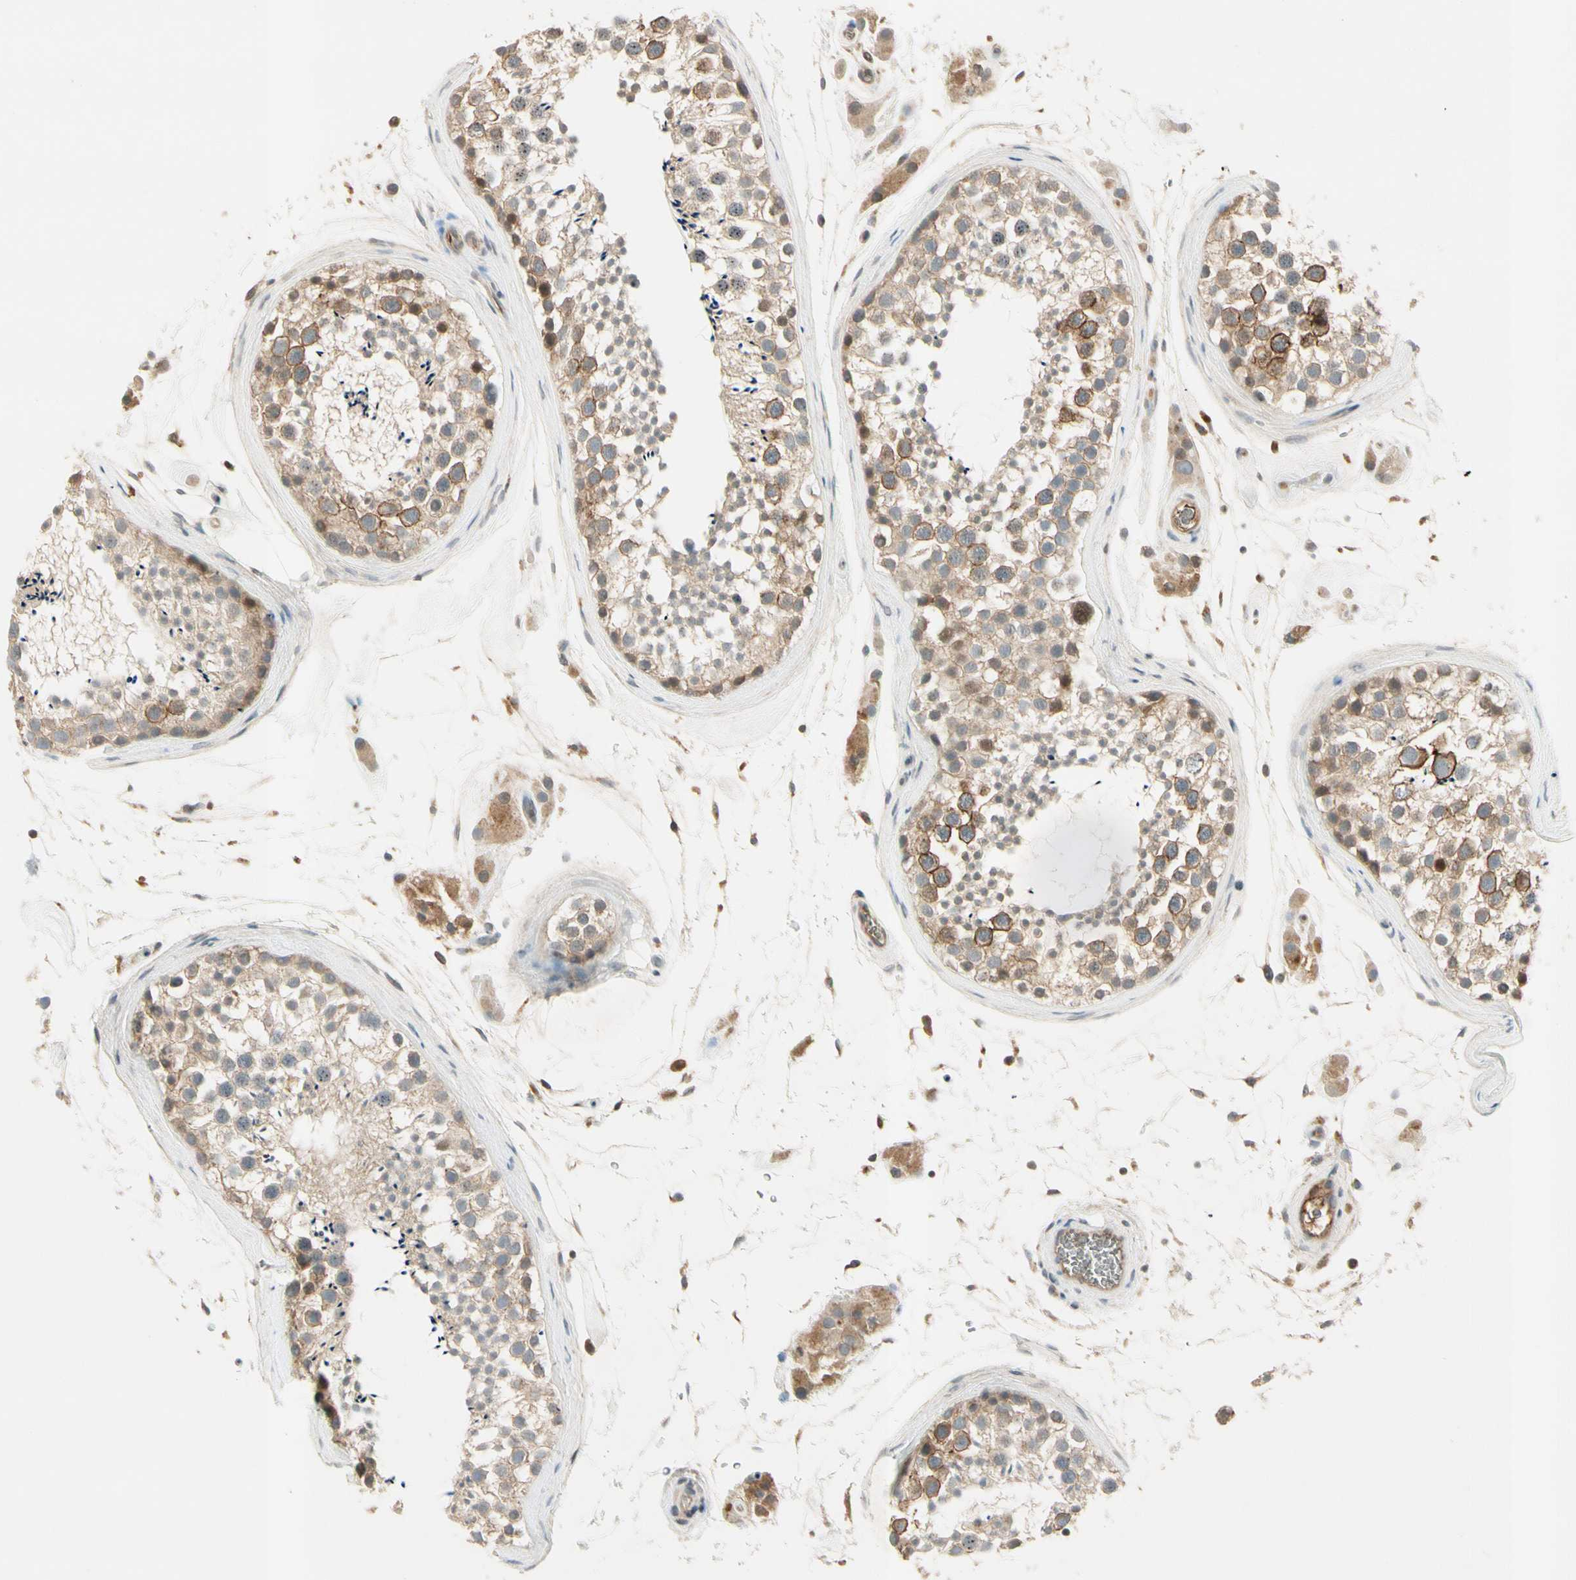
{"staining": {"intensity": "moderate", "quantity": ">75%", "location": "cytoplasmic/membranous"}, "tissue": "testis", "cell_type": "Cells in seminiferous ducts", "image_type": "normal", "snomed": [{"axis": "morphology", "description": "Normal tissue, NOS"}, {"axis": "topography", "description": "Testis"}], "caption": "Brown immunohistochemical staining in normal testis reveals moderate cytoplasmic/membranous positivity in approximately >75% of cells in seminiferous ducts.", "gene": "ICAM5", "patient": {"sex": "male", "age": 46}}